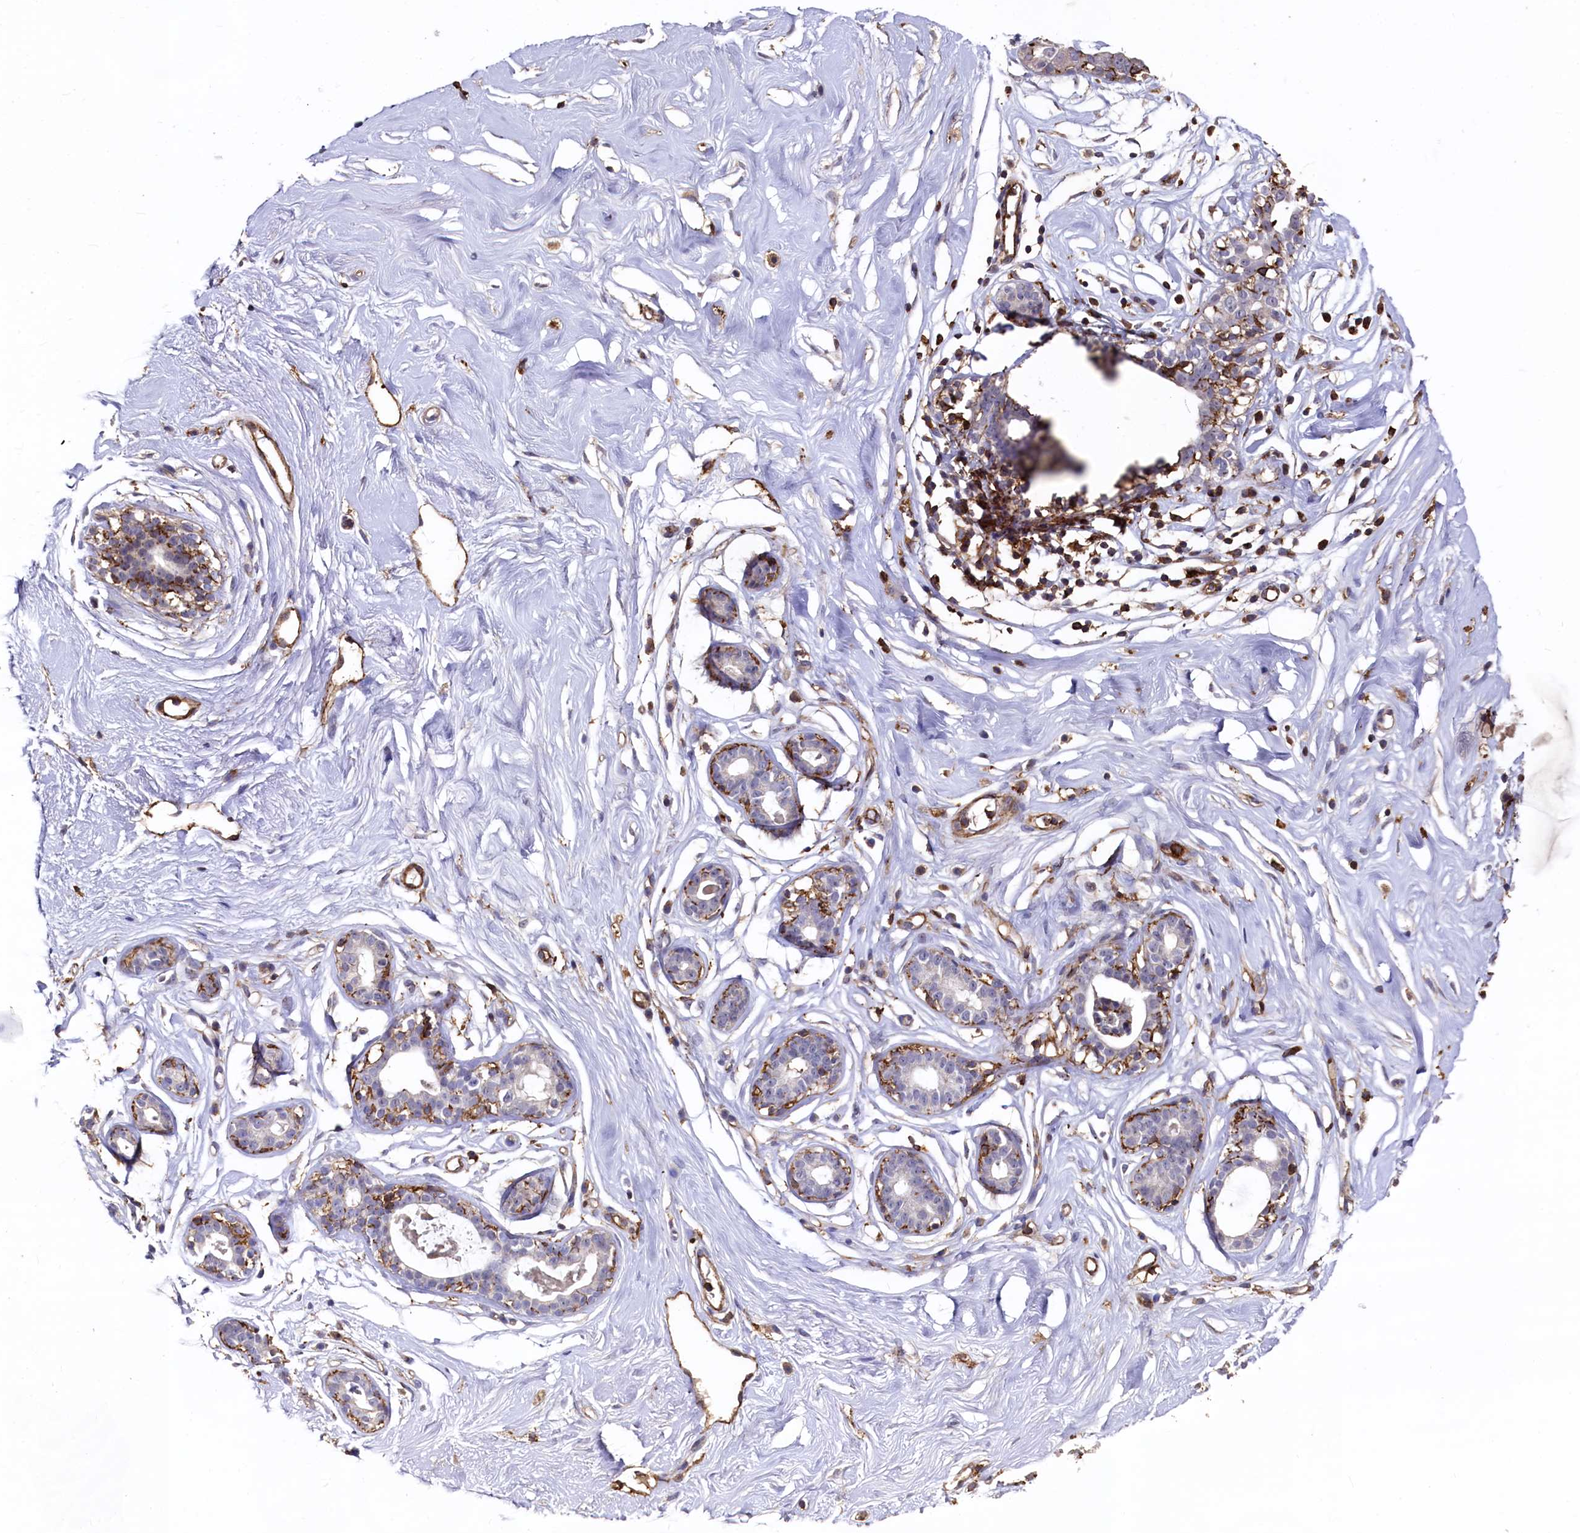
{"staining": {"intensity": "negative", "quantity": "none", "location": "none"}, "tissue": "breast", "cell_type": "Adipocytes", "image_type": "normal", "snomed": [{"axis": "morphology", "description": "Normal tissue, NOS"}, {"axis": "morphology", "description": "Adenoma, NOS"}, {"axis": "topography", "description": "Breast"}], "caption": "This is a histopathology image of immunohistochemistry (IHC) staining of benign breast, which shows no positivity in adipocytes.", "gene": "PLEKHO2", "patient": {"sex": "female", "age": 23}}